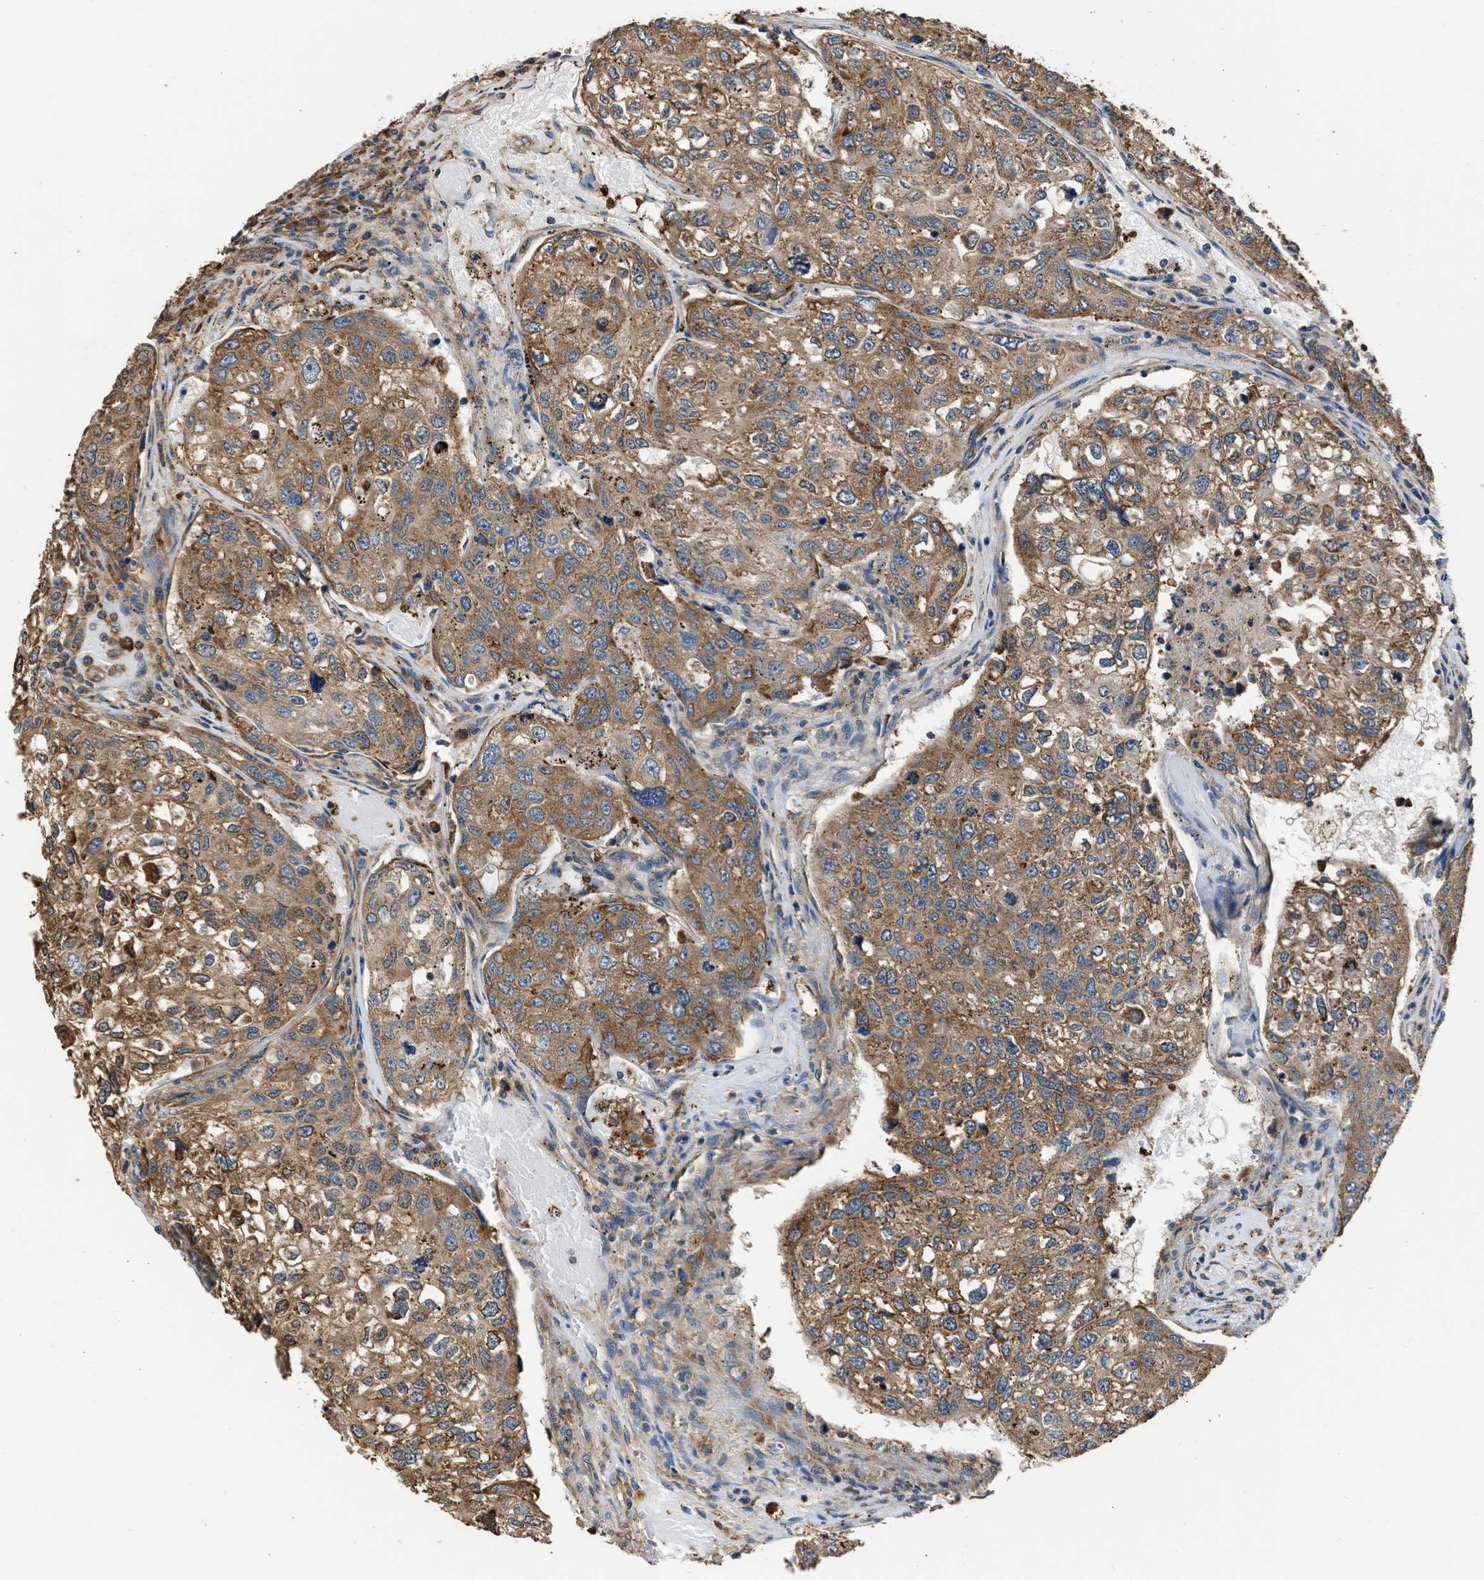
{"staining": {"intensity": "moderate", "quantity": ">75%", "location": "cytoplasmic/membranous"}, "tissue": "urothelial cancer", "cell_type": "Tumor cells", "image_type": "cancer", "snomed": [{"axis": "morphology", "description": "Urothelial carcinoma, High grade"}, {"axis": "topography", "description": "Lymph node"}, {"axis": "topography", "description": "Urinary bladder"}], "caption": "A micrograph of urothelial cancer stained for a protein demonstrates moderate cytoplasmic/membranous brown staining in tumor cells.", "gene": "SLC36A4", "patient": {"sex": "male", "age": 51}}